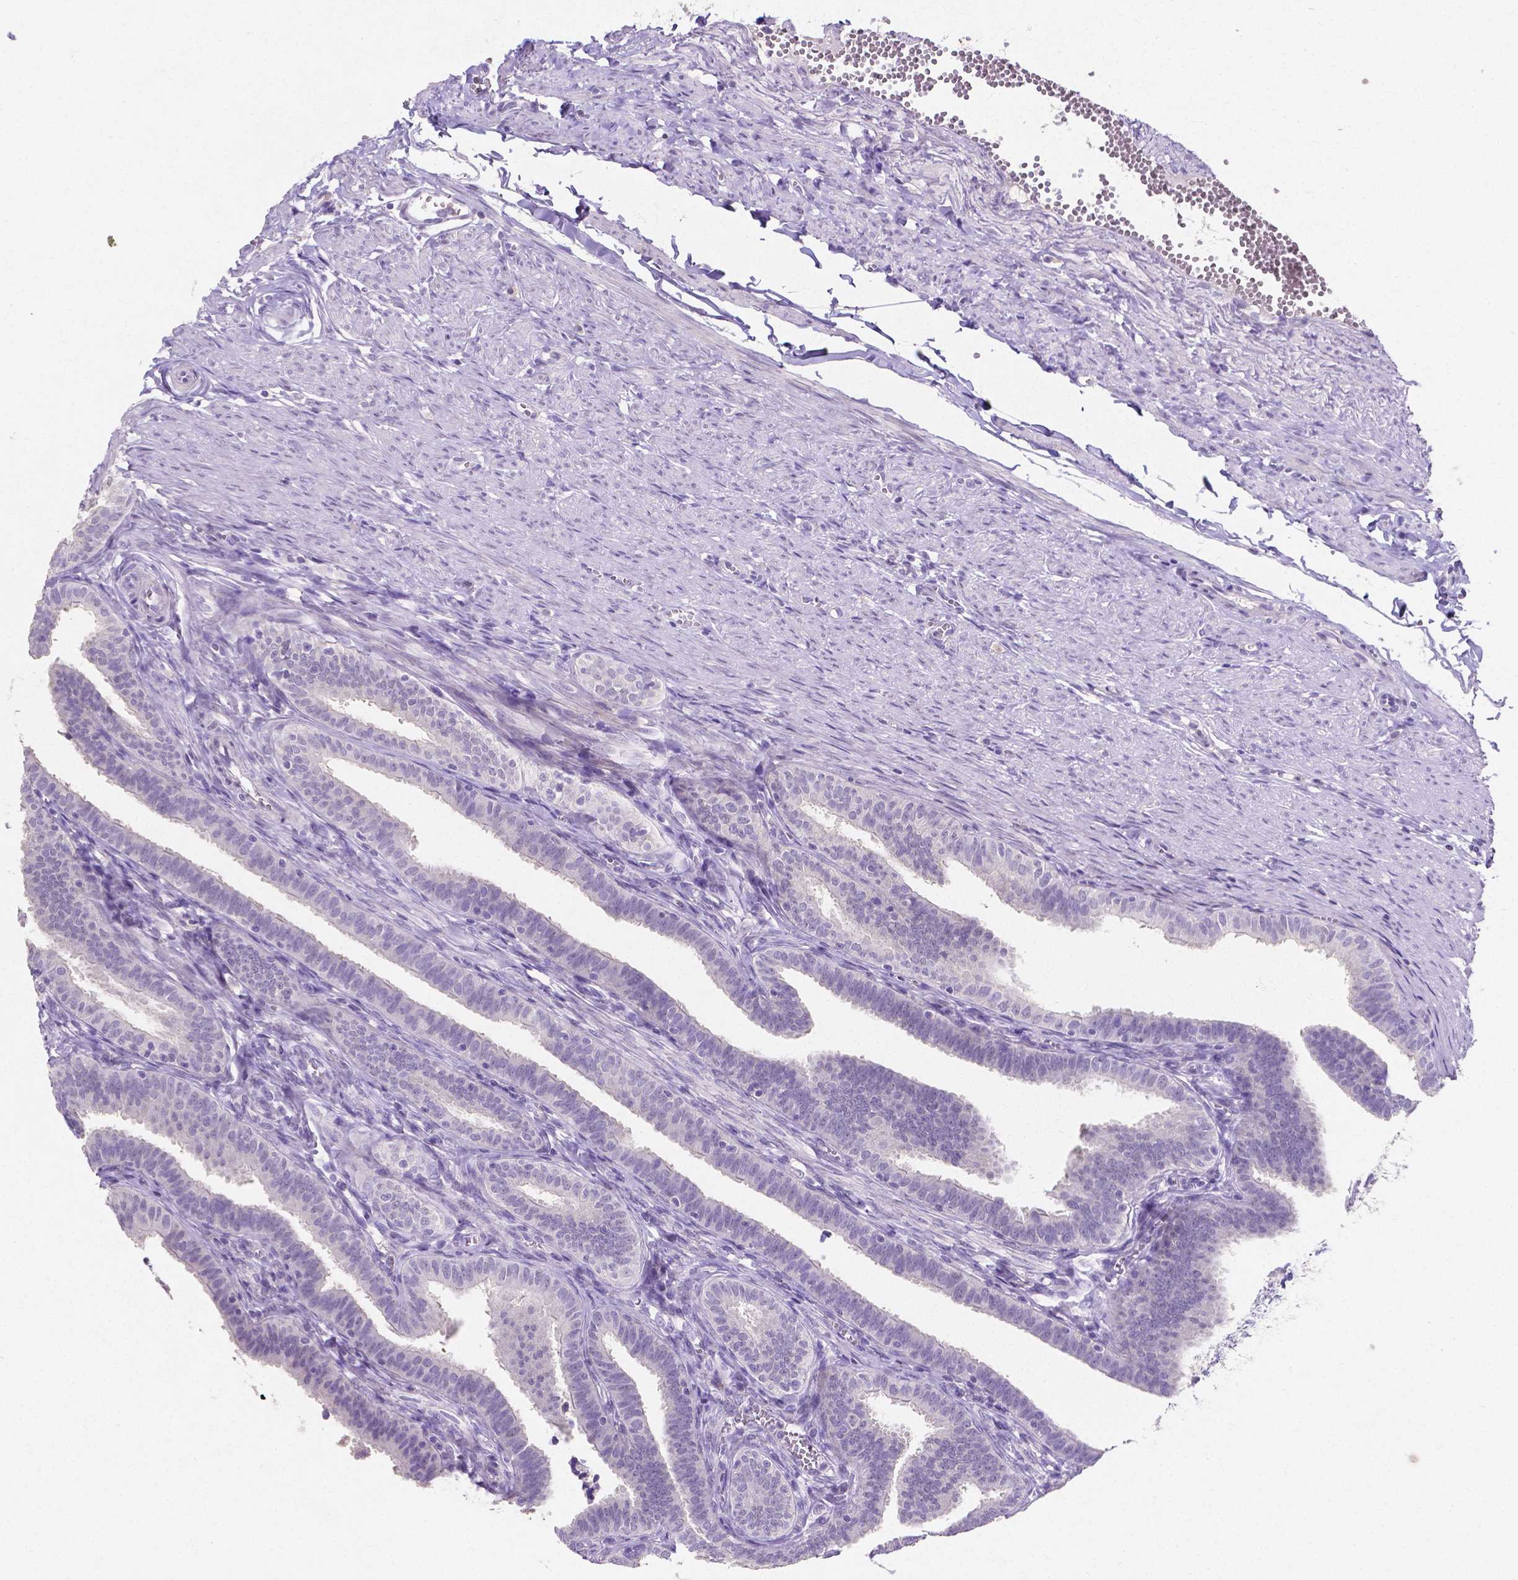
{"staining": {"intensity": "negative", "quantity": "none", "location": "none"}, "tissue": "fallopian tube", "cell_type": "Glandular cells", "image_type": "normal", "snomed": [{"axis": "morphology", "description": "Normal tissue, NOS"}, {"axis": "topography", "description": "Fallopian tube"}], "caption": "Unremarkable fallopian tube was stained to show a protein in brown. There is no significant staining in glandular cells. (Immunohistochemistry (ihc), brightfield microscopy, high magnification).", "gene": "SATB2", "patient": {"sex": "female", "age": 25}}